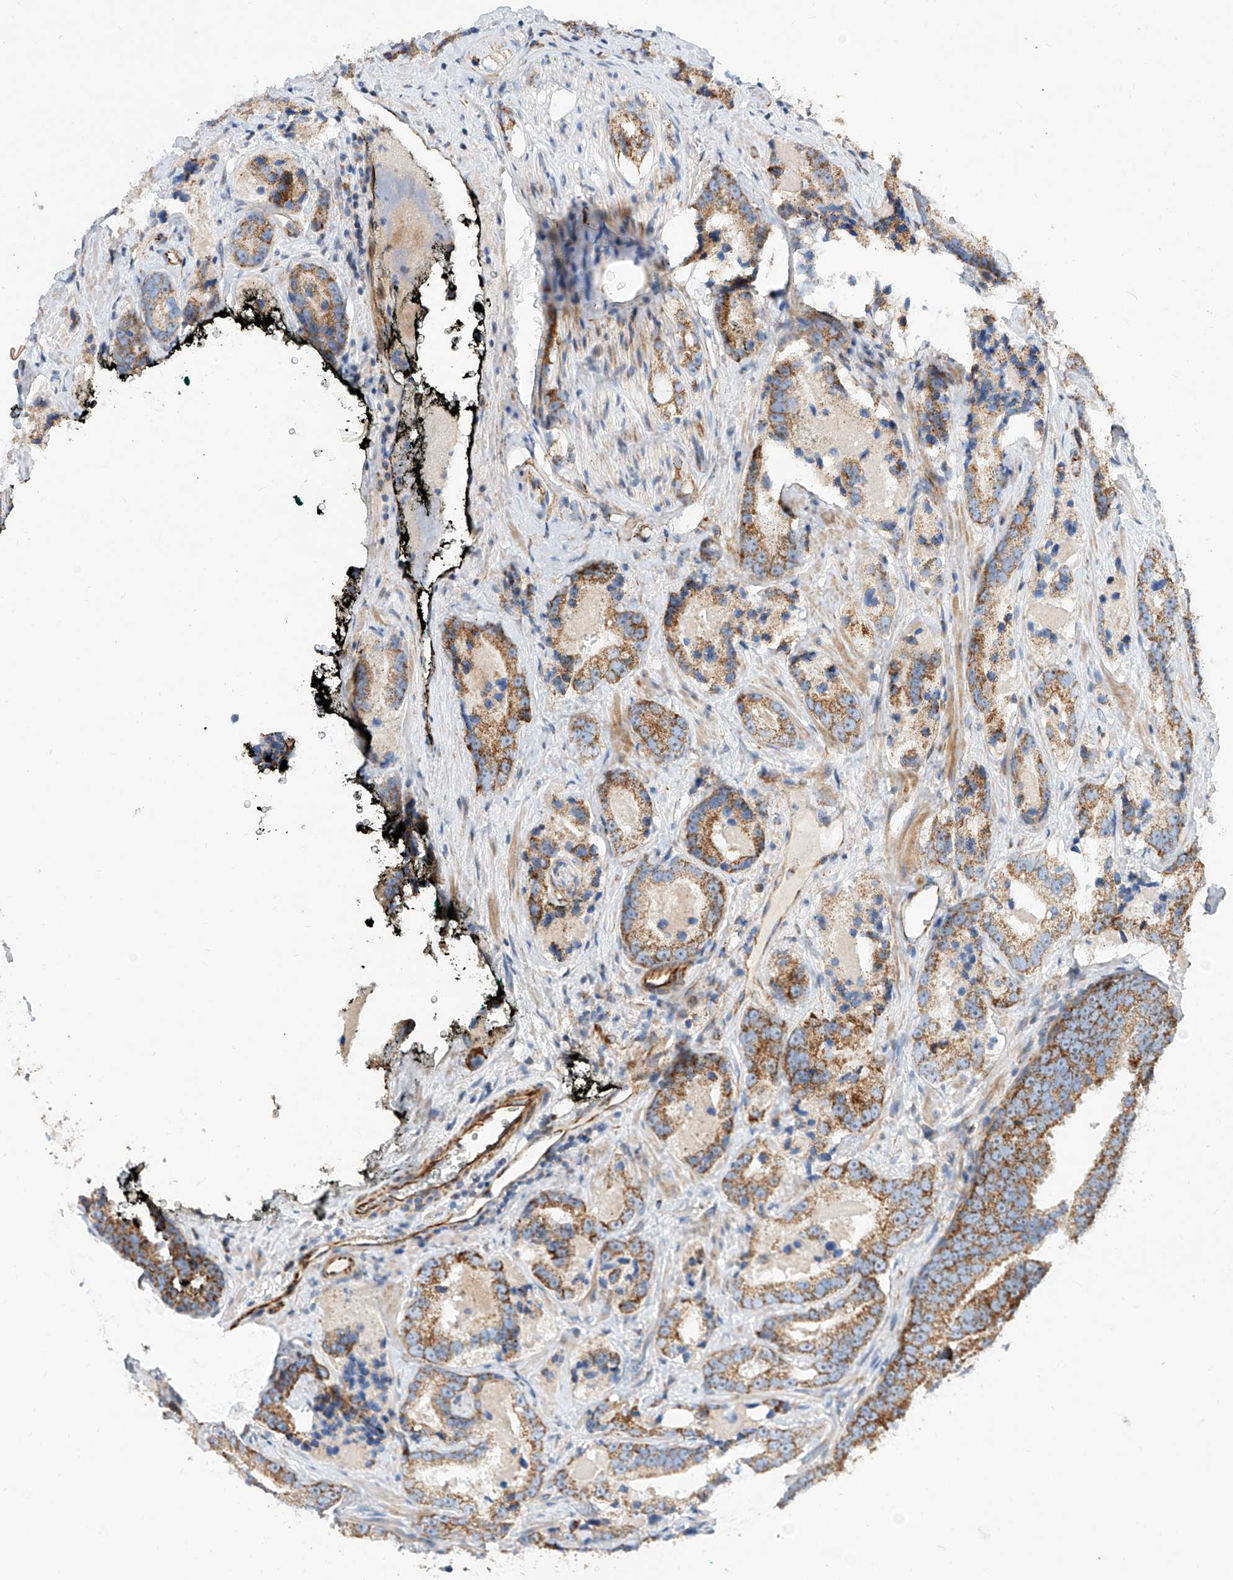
{"staining": {"intensity": "moderate", "quantity": ">75%", "location": "cytoplasmic/membranous"}, "tissue": "prostate cancer", "cell_type": "Tumor cells", "image_type": "cancer", "snomed": [{"axis": "morphology", "description": "Adenocarcinoma, High grade"}, {"axis": "topography", "description": "Prostate"}], "caption": "Tumor cells display moderate cytoplasmic/membranous staining in about >75% of cells in prostate adenocarcinoma (high-grade).", "gene": "CST9", "patient": {"sex": "male", "age": 62}}